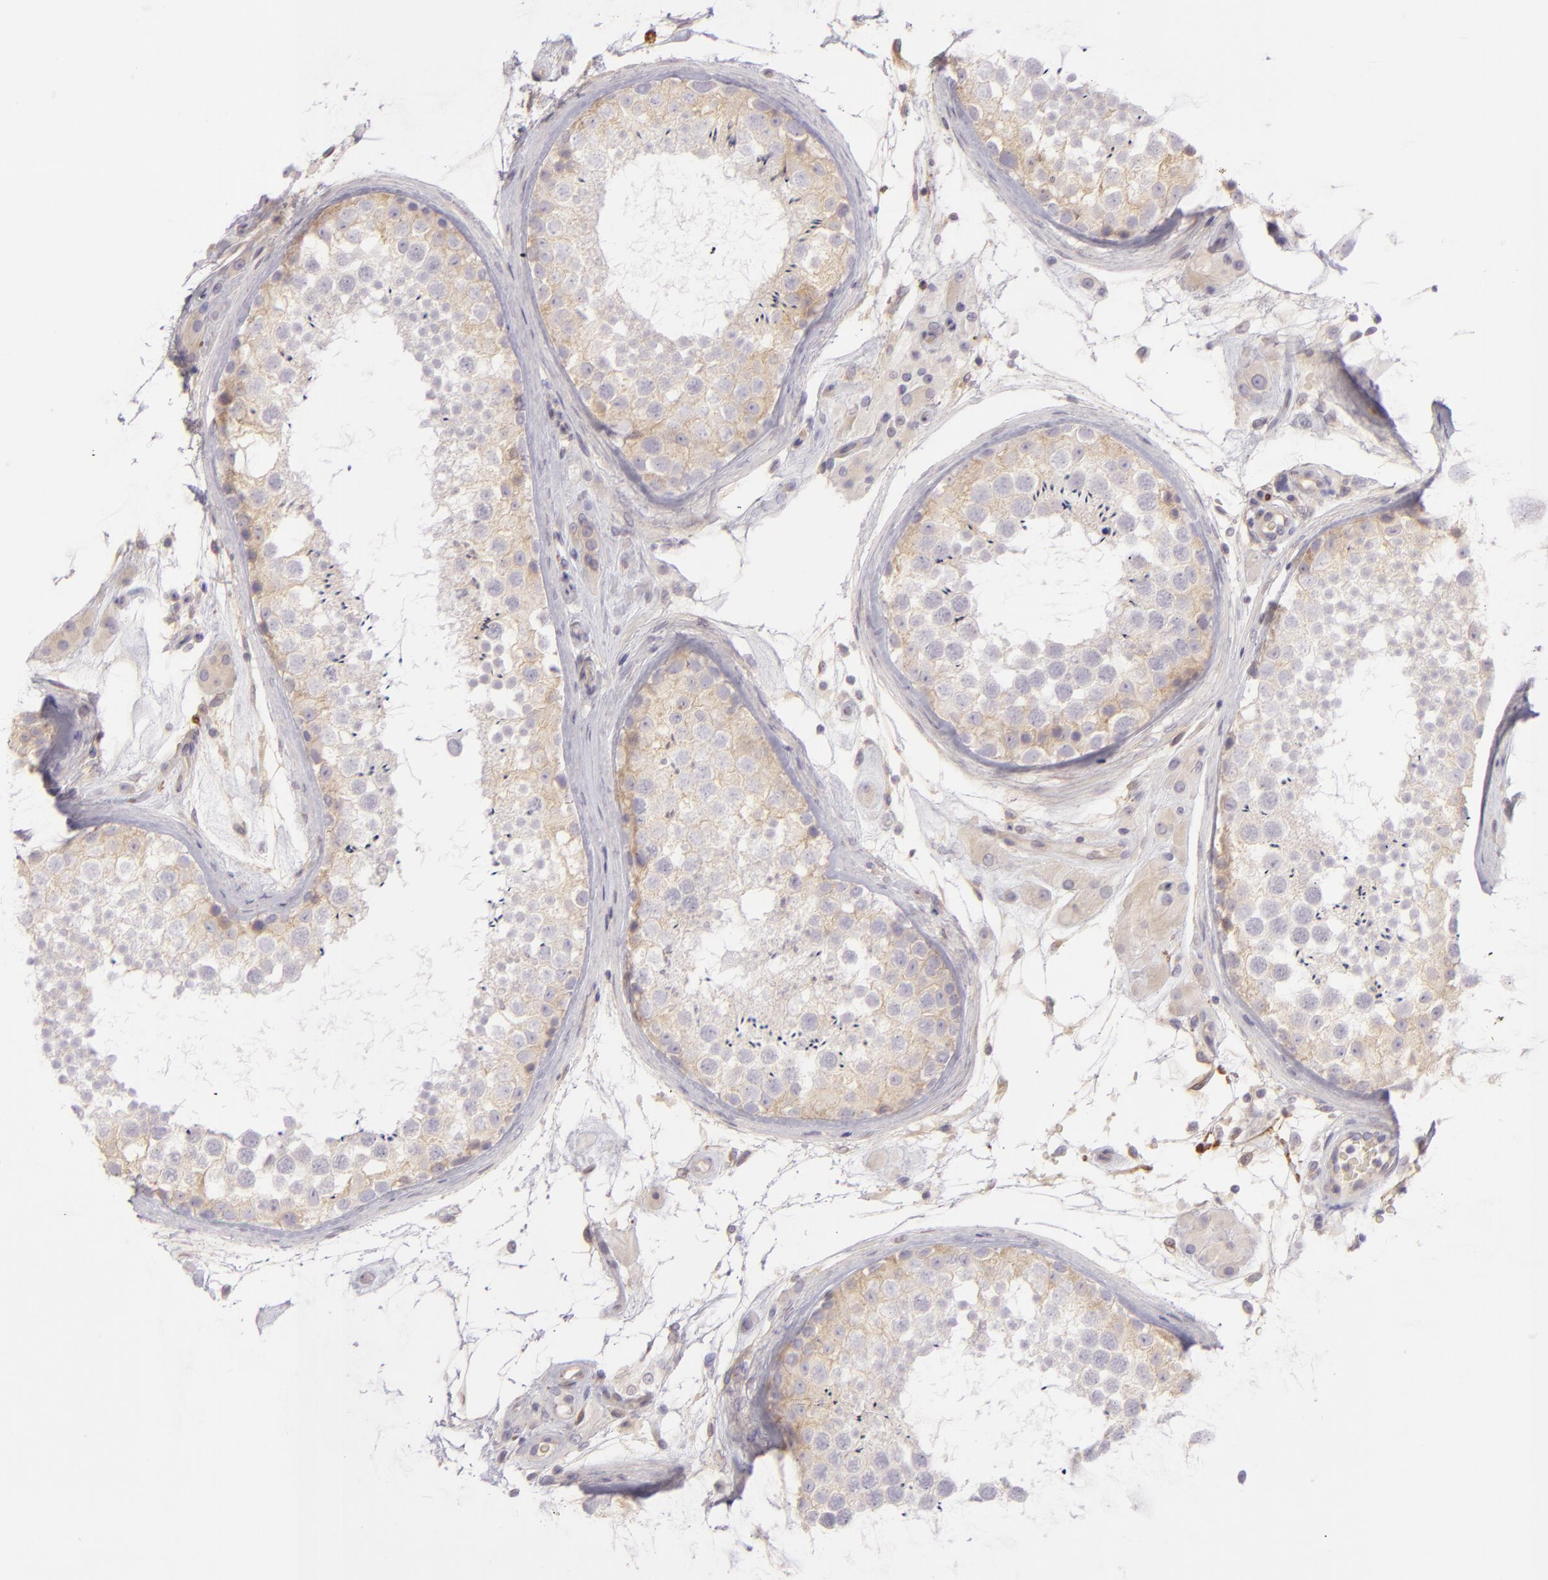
{"staining": {"intensity": "weak", "quantity": "25%-75%", "location": "cytoplasmic/membranous"}, "tissue": "testis", "cell_type": "Cells in seminiferous ducts", "image_type": "normal", "snomed": [{"axis": "morphology", "description": "Normal tissue, NOS"}, {"axis": "topography", "description": "Testis"}], "caption": "The immunohistochemical stain highlights weak cytoplasmic/membranous expression in cells in seminiferous ducts of benign testis. The staining was performed using DAB (3,3'-diaminobenzidine) to visualize the protein expression in brown, while the nuclei were stained in blue with hematoxylin (Magnification: 20x).", "gene": "ZC3H7B", "patient": {"sex": "male", "age": 46}}